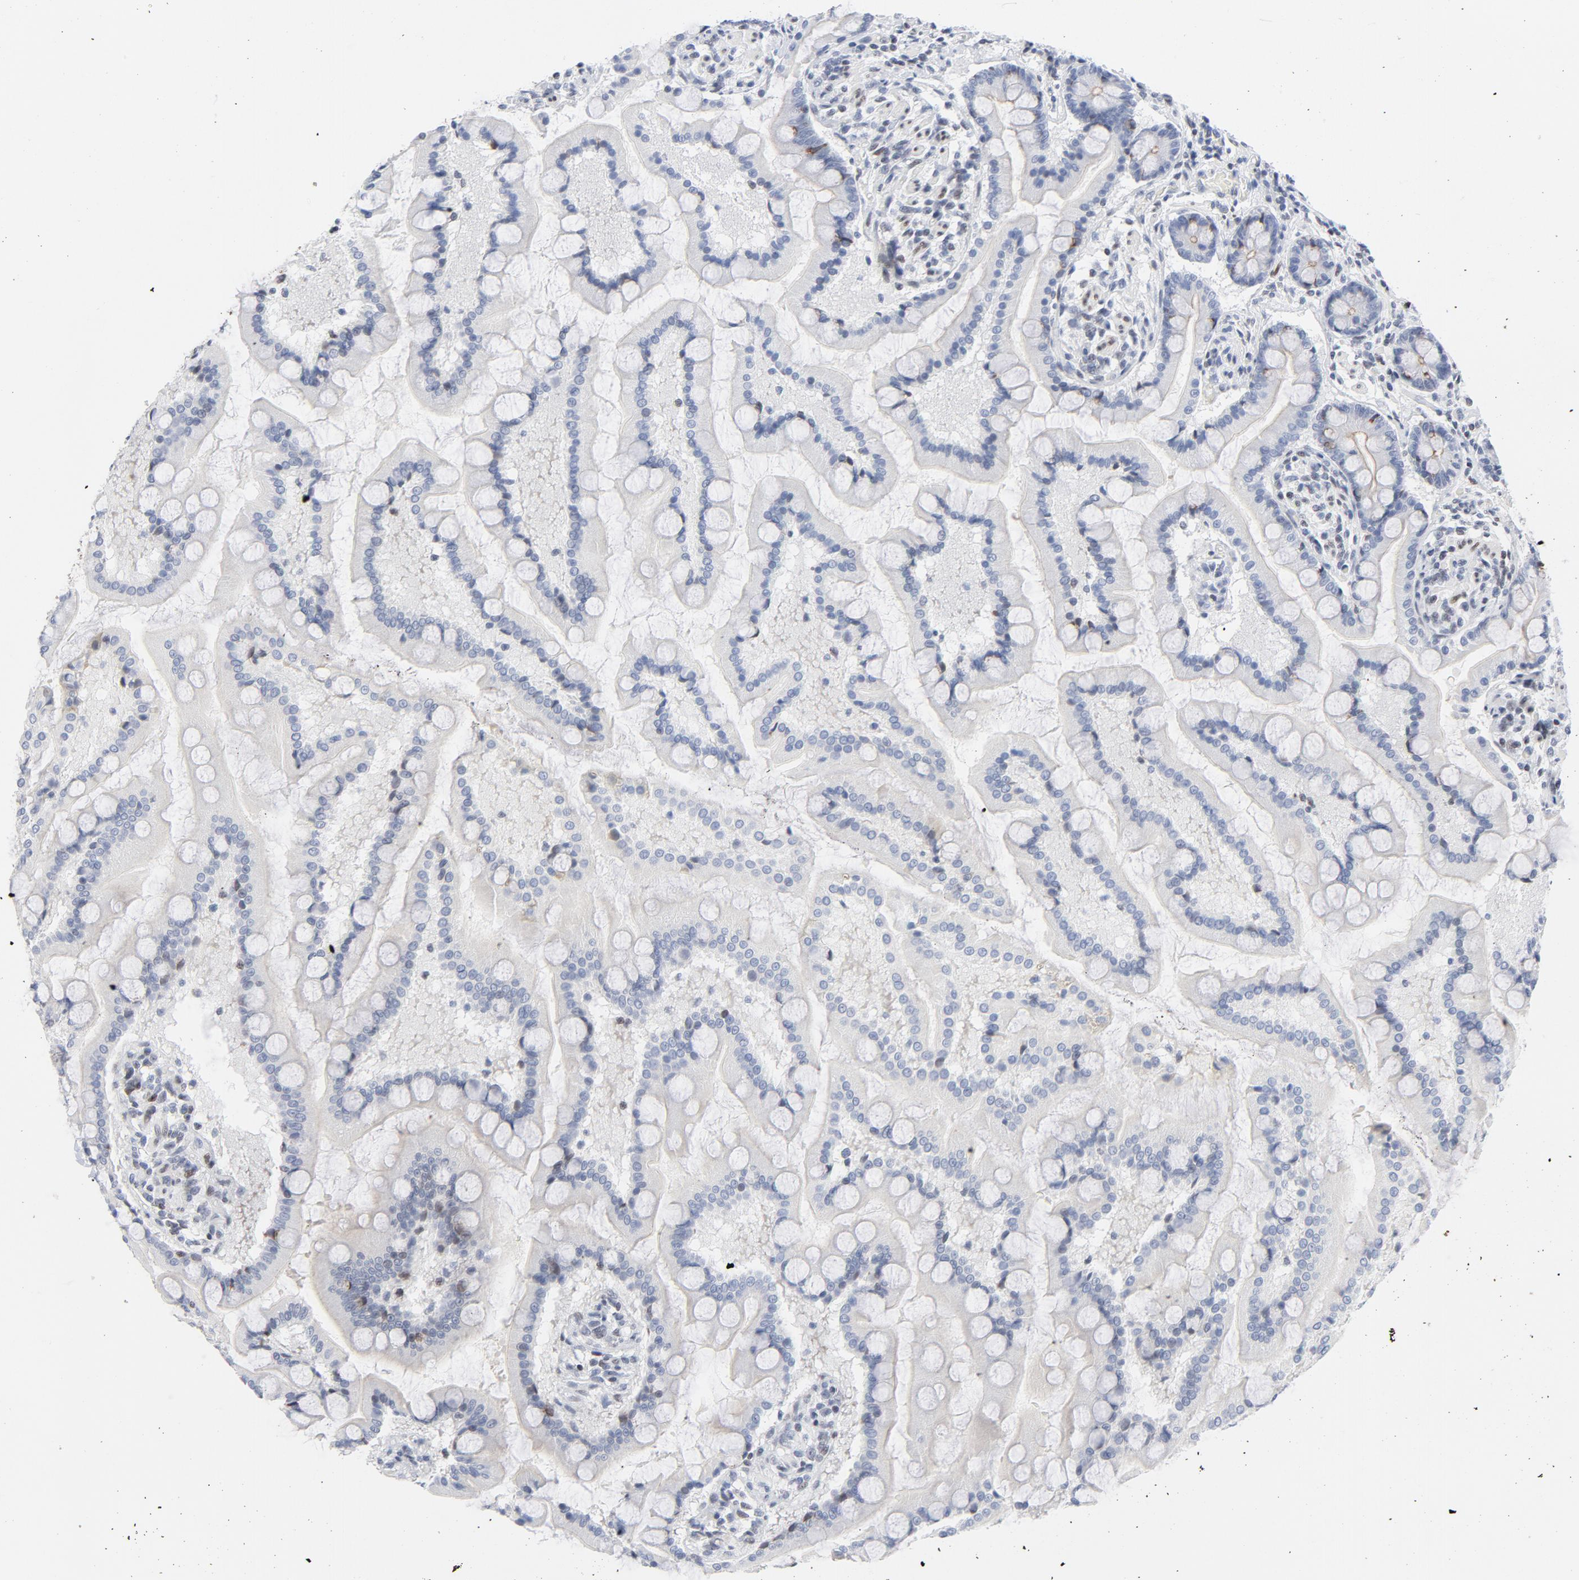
{"staining": {"intensity": "moderate", "quantity": "<25%", "location": "cytoplasmic/membranous"}, "tissue": "small intestine", "cell_type": "Glandular cells", "image_type": "normal", "snomed": [{"axis": "morphology", "description": "Normal tissue, NOS"}, {"axis": "topography", "description": "Small intestine"}], "caption": "Small intestine stained with a brown dye exhibits moderate cytoplasmic/membranous positive positivity in approximately <25% of glandular cells.", "gene": "NFIC", "patient": {"sex": "male", "age": 41}}